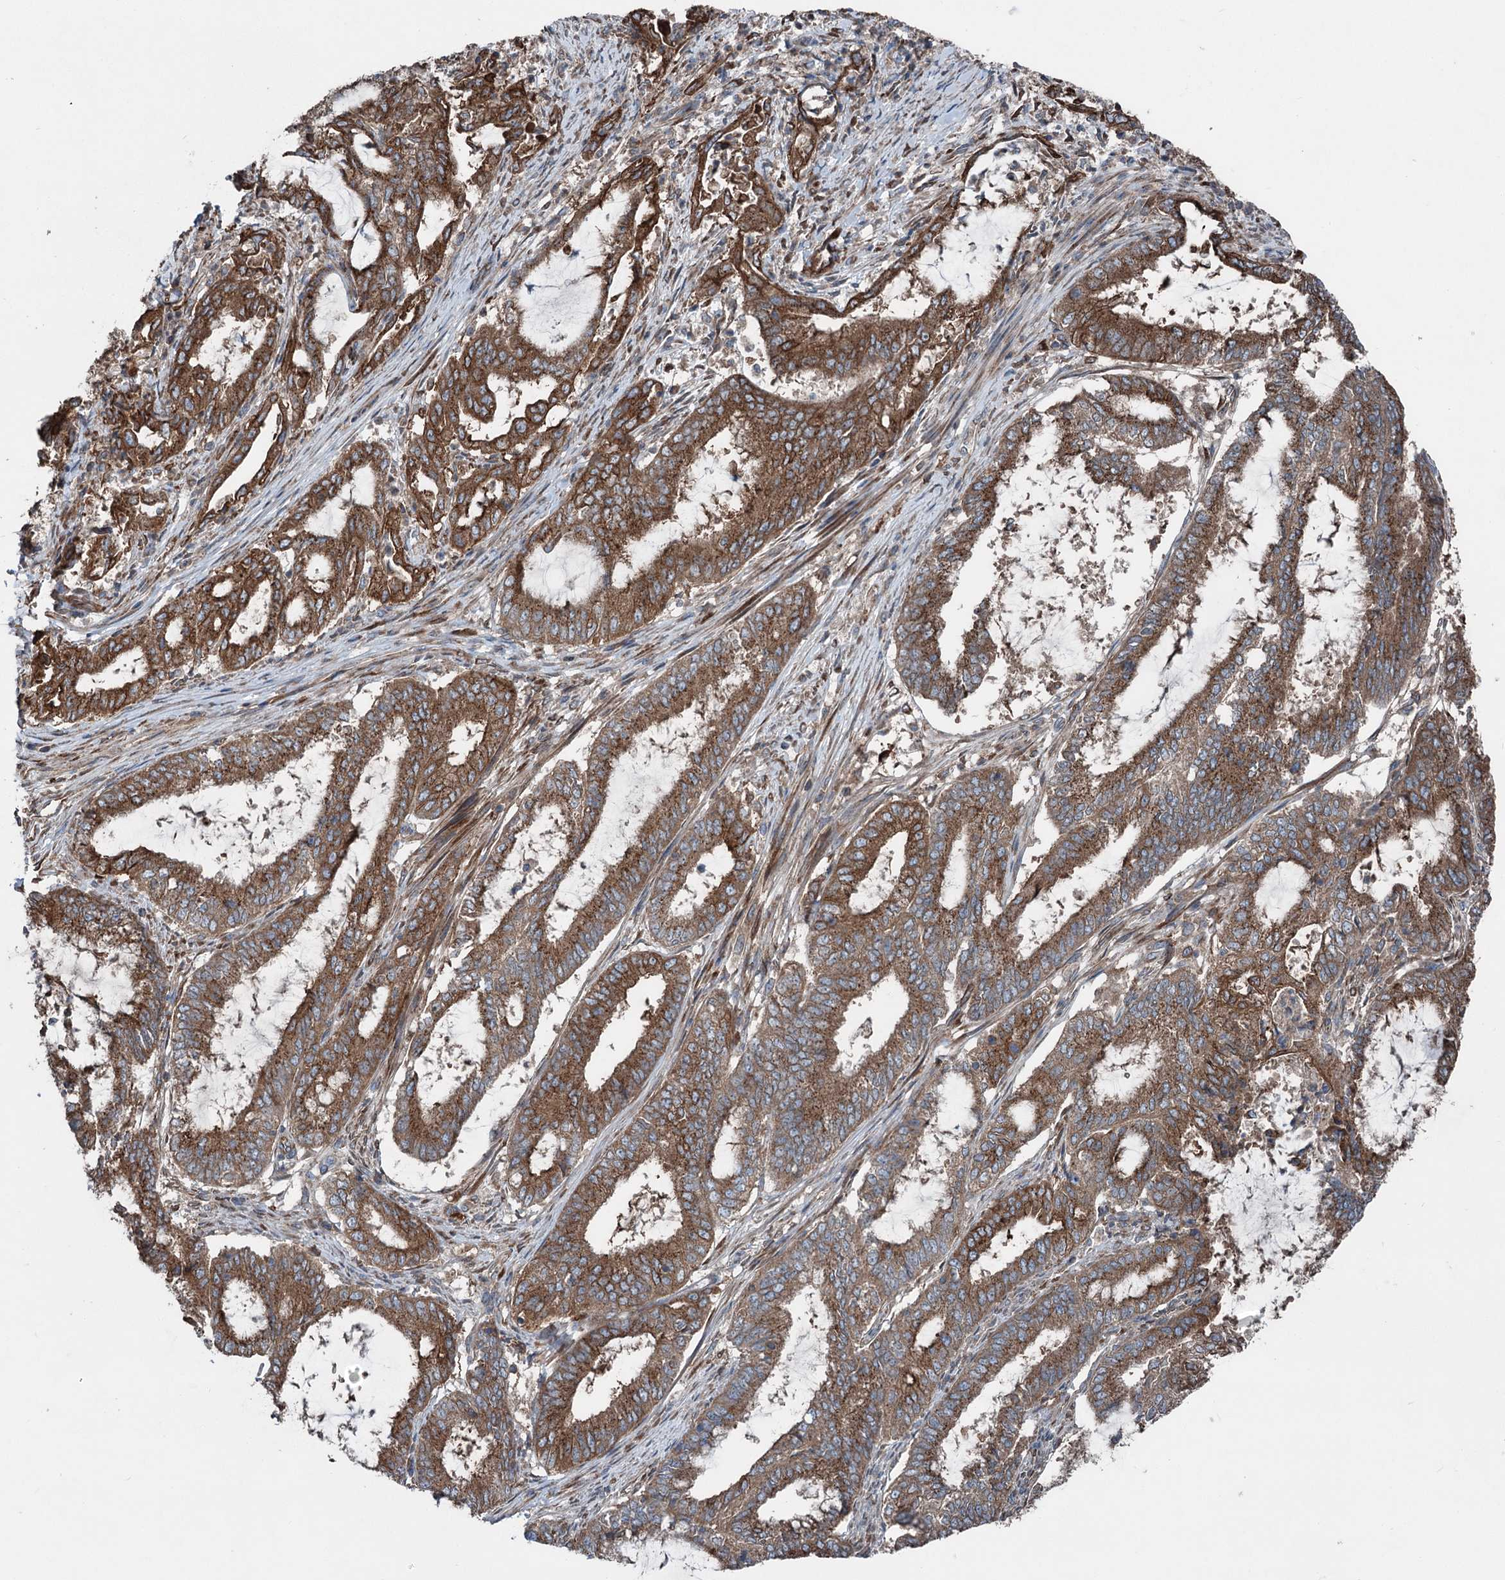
{"staining": {"intensity": "moderate", "quantity": ">75%", "location": "cytoplasmic/membranous"}, "tissue": "endometrial cancer", "cell_type": "Tumor cells", "image_type": "cancer", "snomed": [{"axis": "morphology", "description": "Adenocarcinoma, NOS"}, {"axis": "topography", "description": "Endometrium"}], "caption": "IHC staining of adenocarcinoma (endometrial), which demonstrates medium levels of moderate cytoplasmic/membranous staining in about >75% of tumor cells indicating moderate cytoplasmic/membranous protein positivity. The staining was performed using DAB (3,3'-diaminobenzidine) (brown) for protein detection and nuclei were counterstained in hematoxylin (blue).", "gene": "CALCOCO1", "patient": {"sex": "female", "age": 51}}